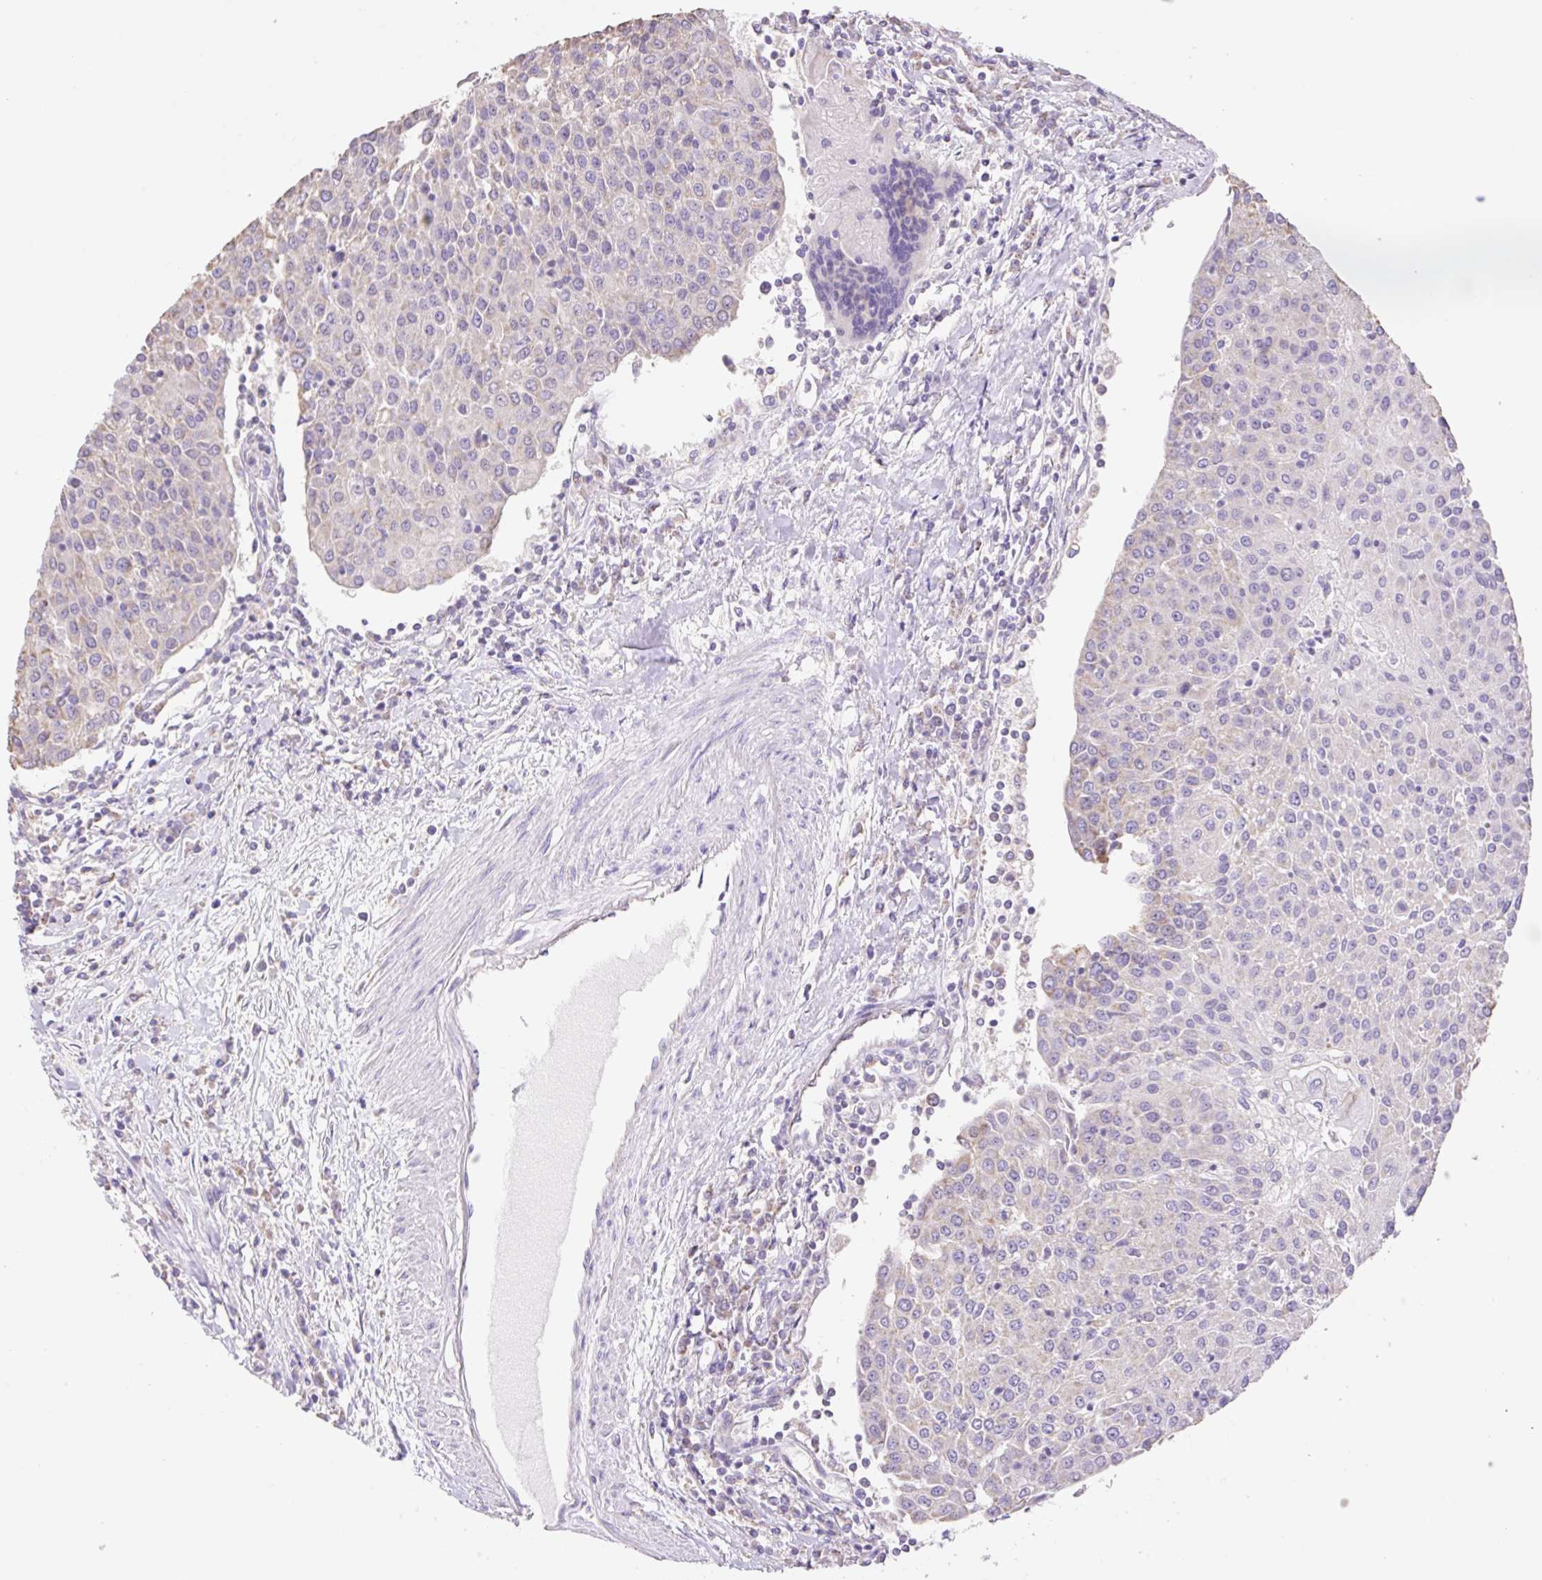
{"staining": {"intensity": "negative", "quantity": "none", "location": "none"}, "tissue": "urothelial cancer", "cell_type": "Tumor cells", "image_type": "cancer", "snomed": [{"axis": "morphology", "description": "Urothelial carcinoma, High grade"}, {"axis": "topography", "description": "Urinary bladder"}], "caption": "Immunohistochemical staining of human high-grade urothelial carcinoma demonstrates no significant expression in tumor cells.", "gene": "COPZ2", "patient": {"sex": "female", "age": 85}}